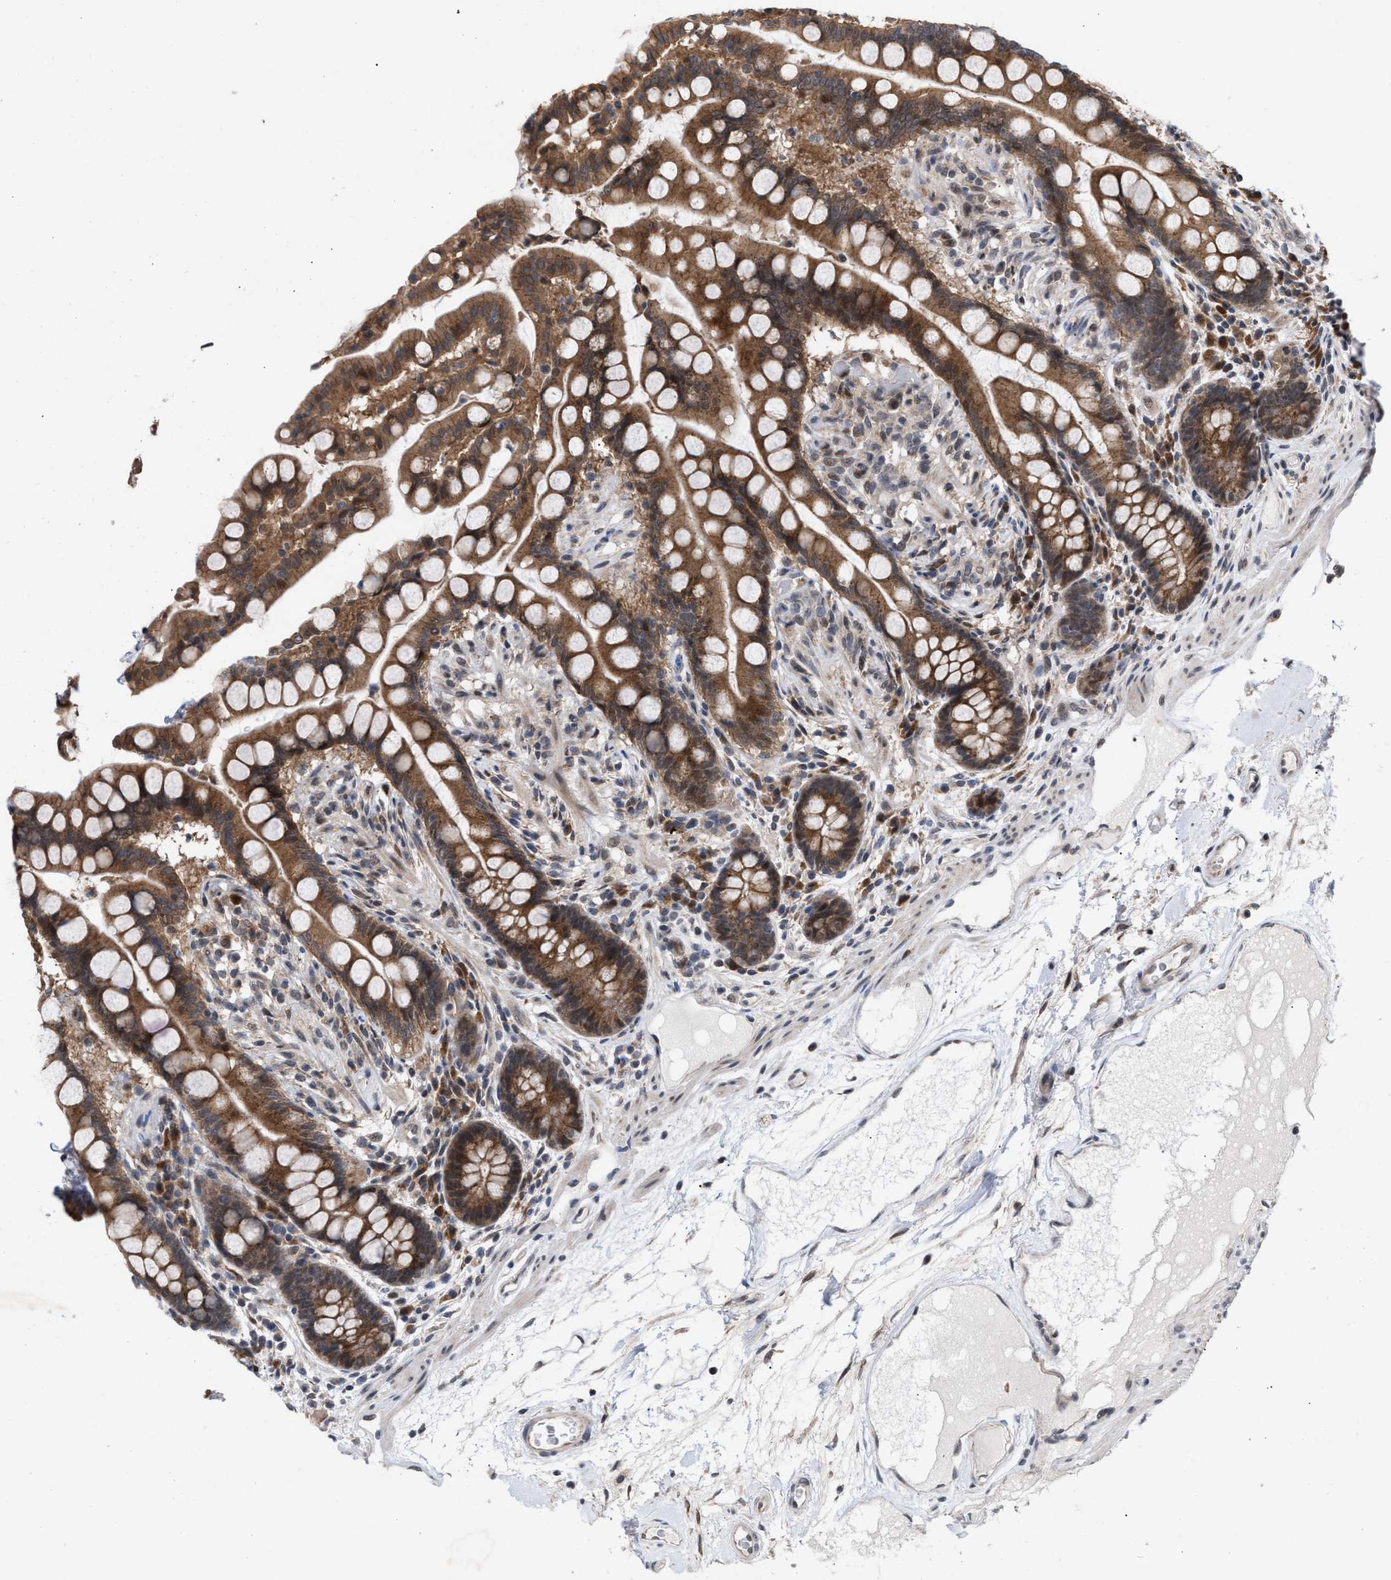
{"staining": {"intensity": "weak", "quantity": ">75%", "location": "cytoplasmic/membranous"}, "tissue": "colon", "cell_type": "Endothelial cells", "image_type": "normal", "snomed": [{"axis": "morphology", "description": "Normal tissue, NOS"}, {"axis": "topography", "description": "Colon"}], "caption": "Protein expression analysis of benign colon exhibits weak cytoplasmic/membranous staining in about >75% of endothelial cells.", "gene": "MKNK2", "patient": {"sex": "male", "age": 73}}